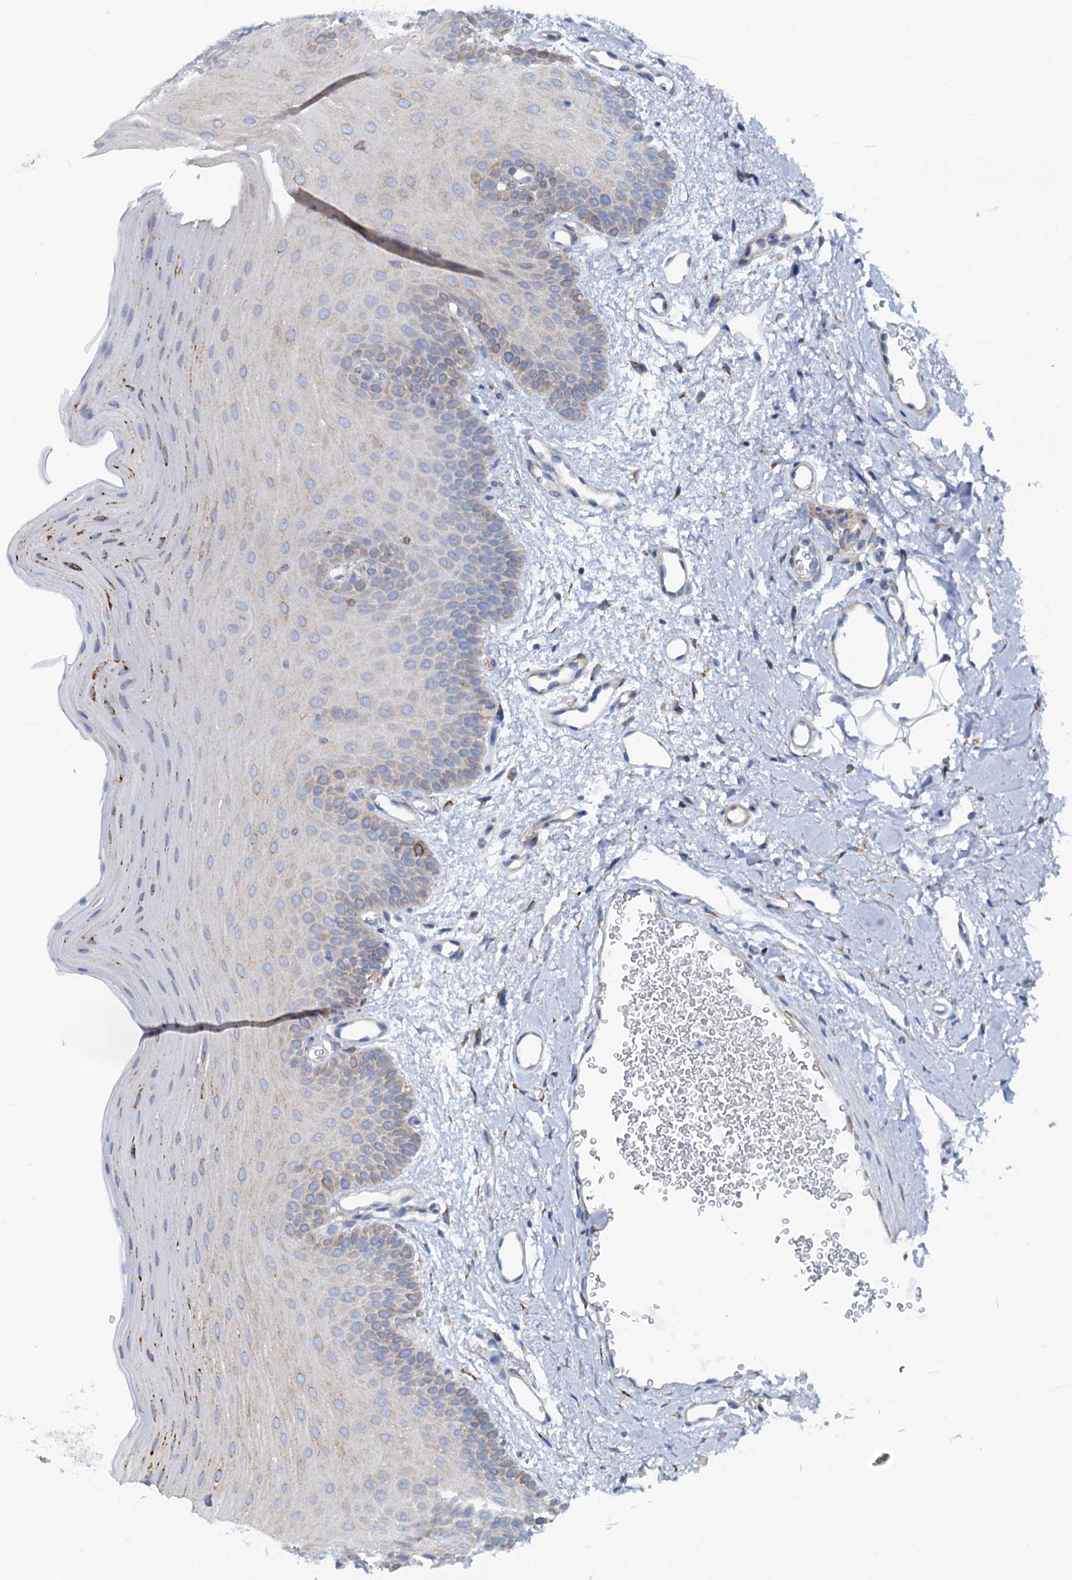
{"staining": {"intensity": "weak", "quantity": "25%-75%", "location": "cytoplasmic/membranous"}, "tissue": "oral mucosa", "cell_type": "Squamous epithelial cells", "image_type": "normal", "snomed": [{"axis": "morphology", "description": "Normal tissue, NOS"}, {"axis": "topography", "description": "Oral tissue"}], "caption": "Immunohistochemical staining of unremarkable oral mucosa exhibits 25%-75% levels of weak cytoplasmic/membranous protein positivity in approximately 25%-75% of squamous epithelial cells. Using DAB (3,3'-diaminobenzidine) (brown) and hematoxylin (blue) stains, captured at high magnification using brightfield microscopy.", "gene": "SHE", "patient": {"sex": "male", "age": 68}}